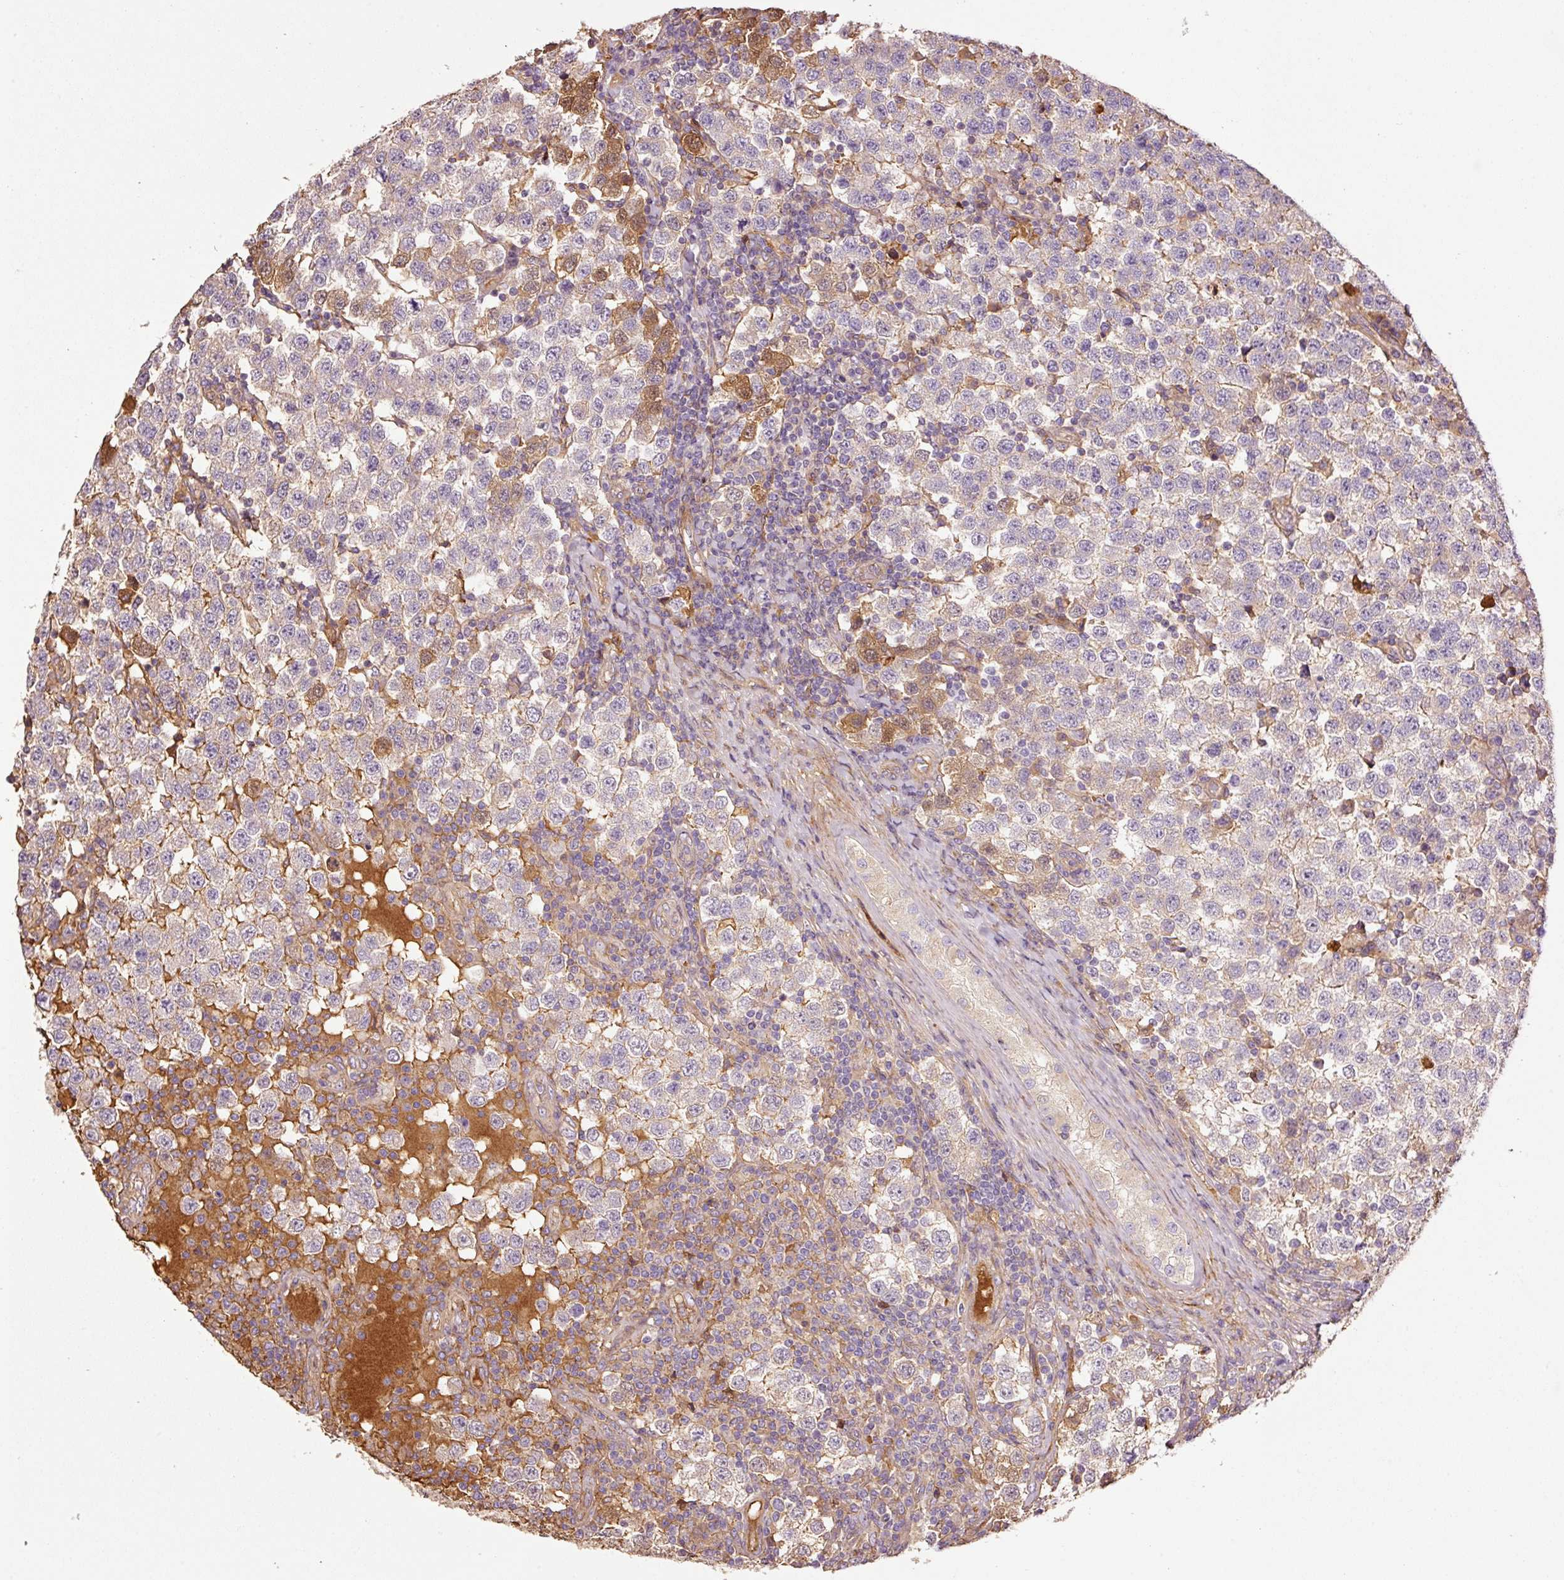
{"staining": {"intensity": "negative", "quantity": "none", "location": "none"}, "tissue": "testis cancer", "cell_type": "Tumor cells", "image_type": "cancer", "snomed": [{"axis": "morphology", "description": "Seminoma, NOS"}, {"axis": "topography", "description": "Testis"}], "caption": "Immunohistochemical staining of testis cancer exhibits no significant positivity in tumor cells. (Brightfield microscopy of DAB immunohistochemistry (IHC) at high magnification).", "gene": "NID2", "patient": {"sex": "male", "age": 34}}